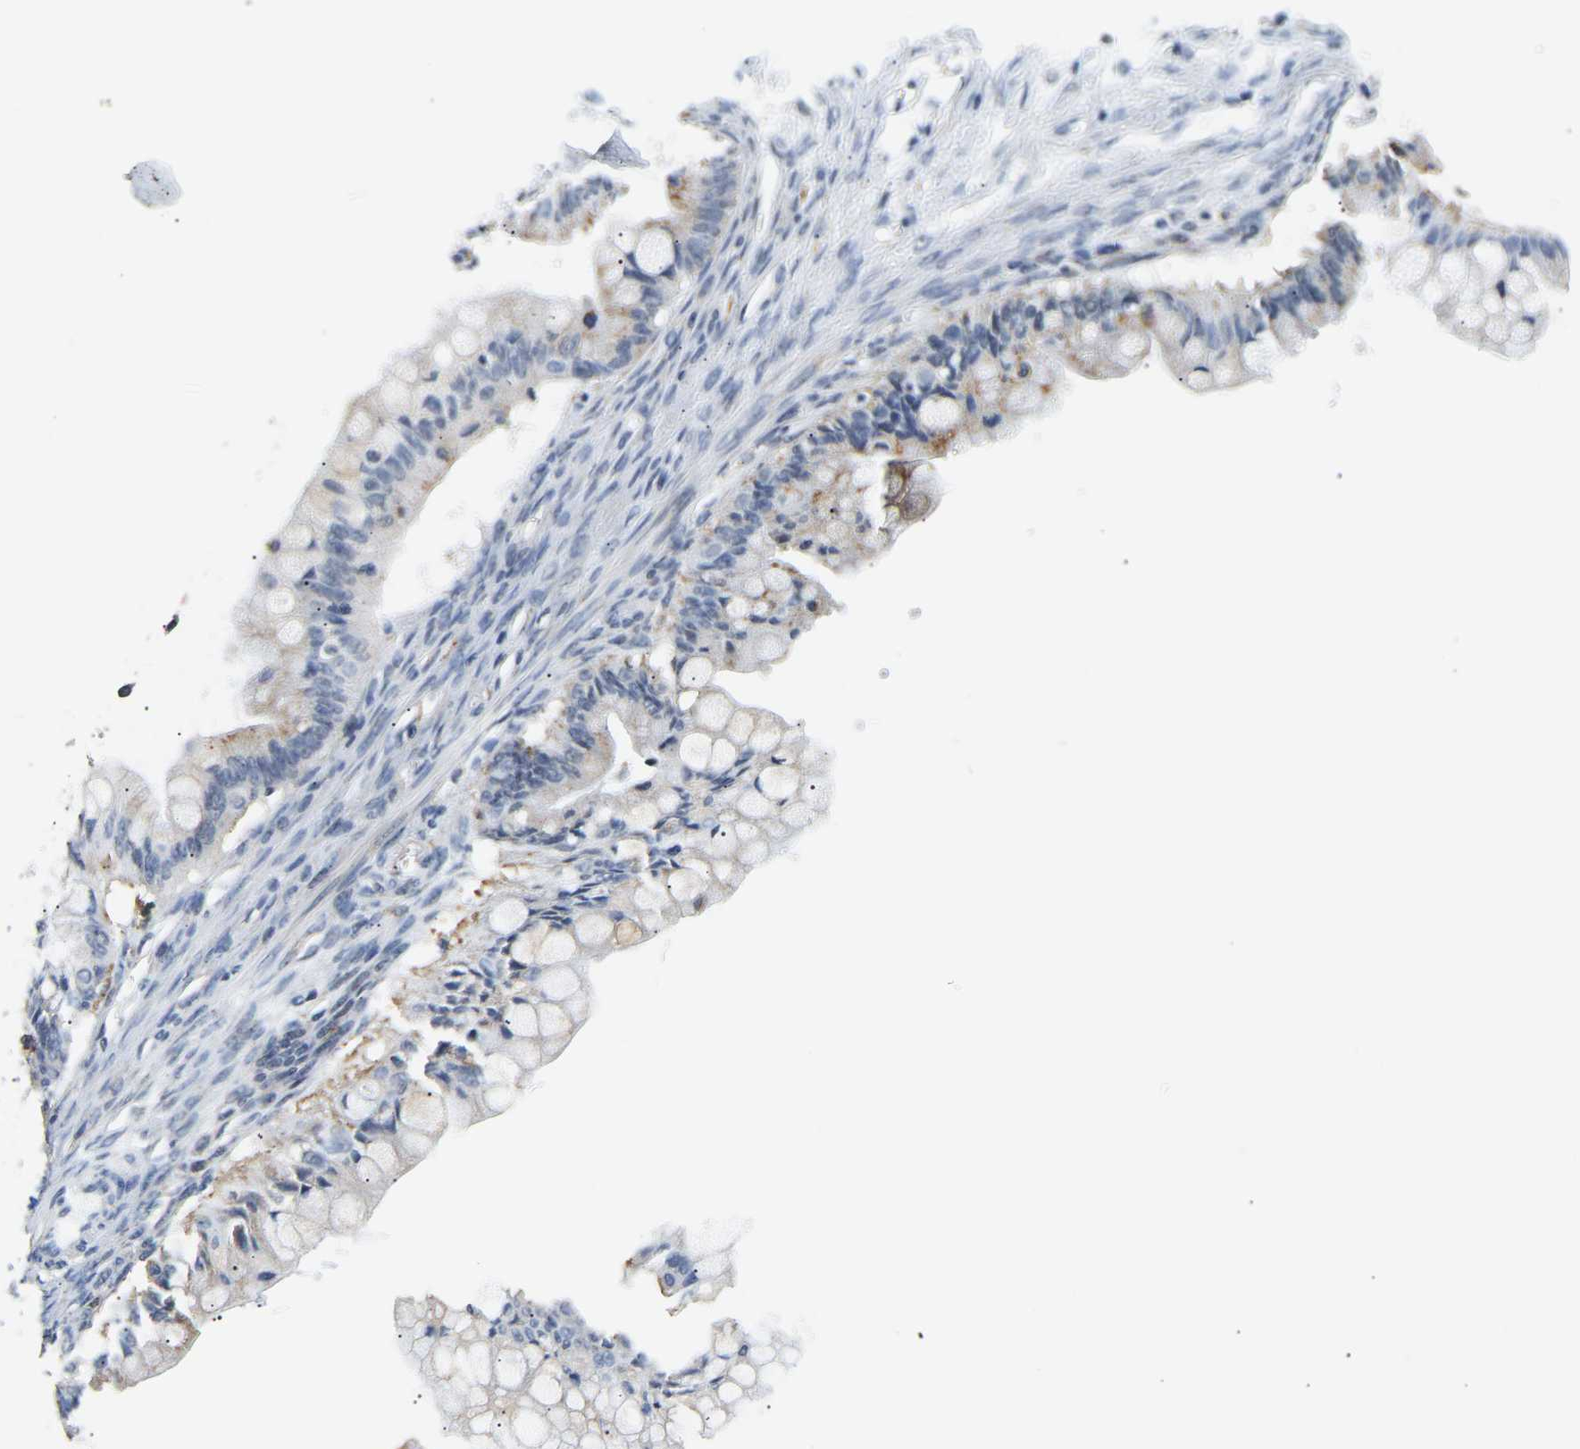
{"staining": {"intensity": "weak", "quantity": "<25%", "location": "cytoplasmic/membranous"}, "tissue": "ovarian cancer", "cell_type": "Tumor cells", "image_type": "cancer", "snomed": [{"axis": "morphology", "description": "Cystadenocarcinoma, mucinous, NOS"}, {"axis": "topography", "description": "Ovary"}], "caption": "DAB immunohistochemical staining of human ovarian cancer exhibits no significant expression in tumor cells.", "gene": "SMU1", "patient": {"sex": "female", "age": 57}}